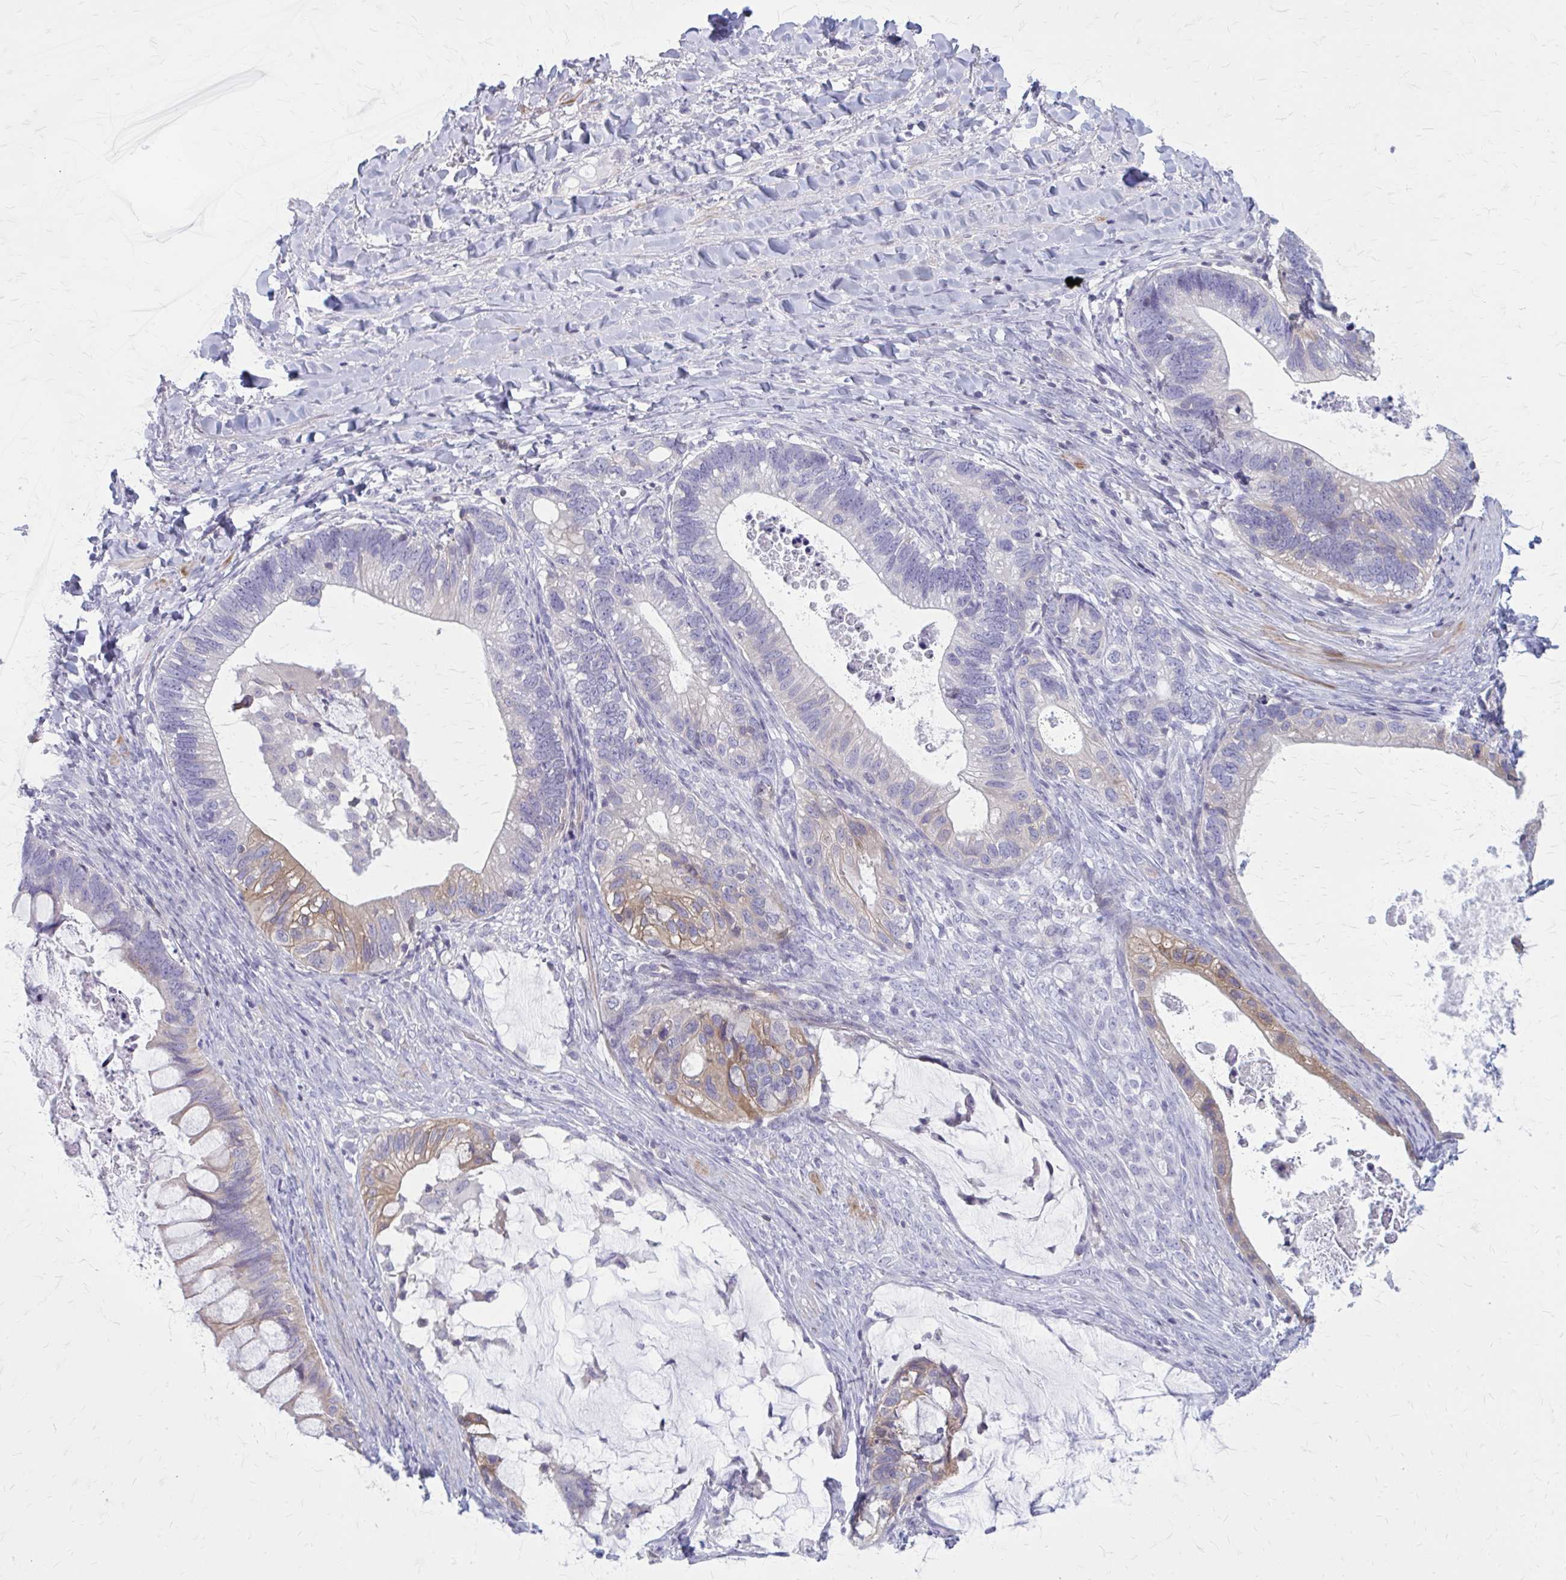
{"staining": {"intensity": "moderate", "quantity": "<25%", "location": "cytoplasmic/membranous"}, "tissue": "ovarian cancer", "cell_type": "Tumor cells", "image_type": "cancer", "snomed": [{"axis": "morphology", "description": "Cystadenocarcinoma, mucinous, NOS"}, {"axis": "topography", "description": "Ovary"}], "caption": "A low amount of moderate cytoplasmic/membranous expression is seen in approximately <25% of tumor cells in ovarian cancer (mucinous cystadenocarcinoma) tissue.", "gene": "PITPNM1", "patient": {"sex": "female", "age": 61}}